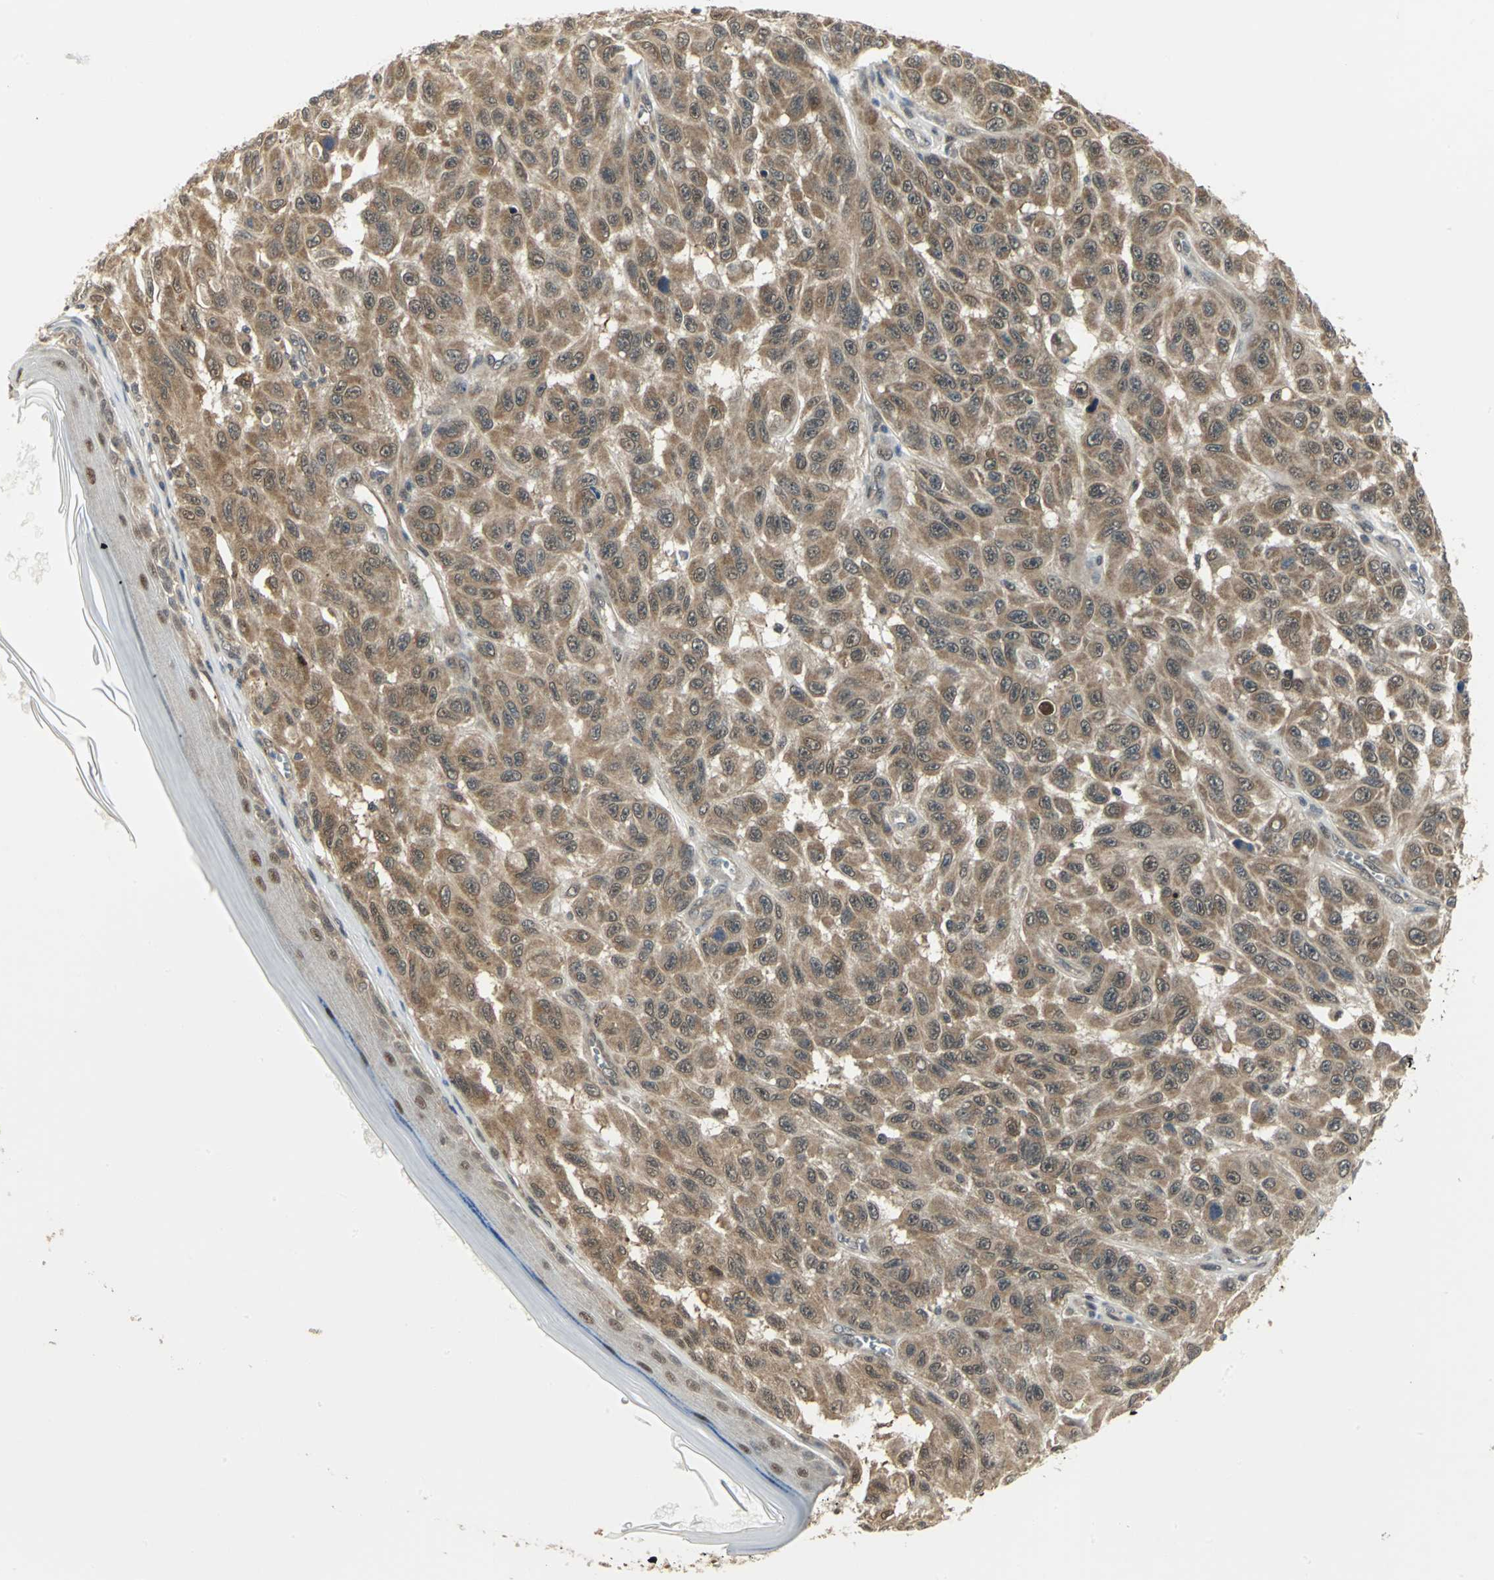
{"staining": {"intensity": "moderate", "quantity": ">75%", "location": "cytoplasmic/membranous"}, "tissue": "melanoma", "cell_type": "Tumor cells", "image_type": "cancer", "snomed": [{"axis": "morphology", "description": "Malignant melanoma, NOS"}, {"axis": "topography", "description": "Skin"}], "caption": "A brown stain highlights moderate cytoplasmic/membranous expression of a protein in malignant melanoma tumor cells. Nuclei are stained in blue.", "gene": "PSMC4", "patient": {"sex": "male", "age": 30}}